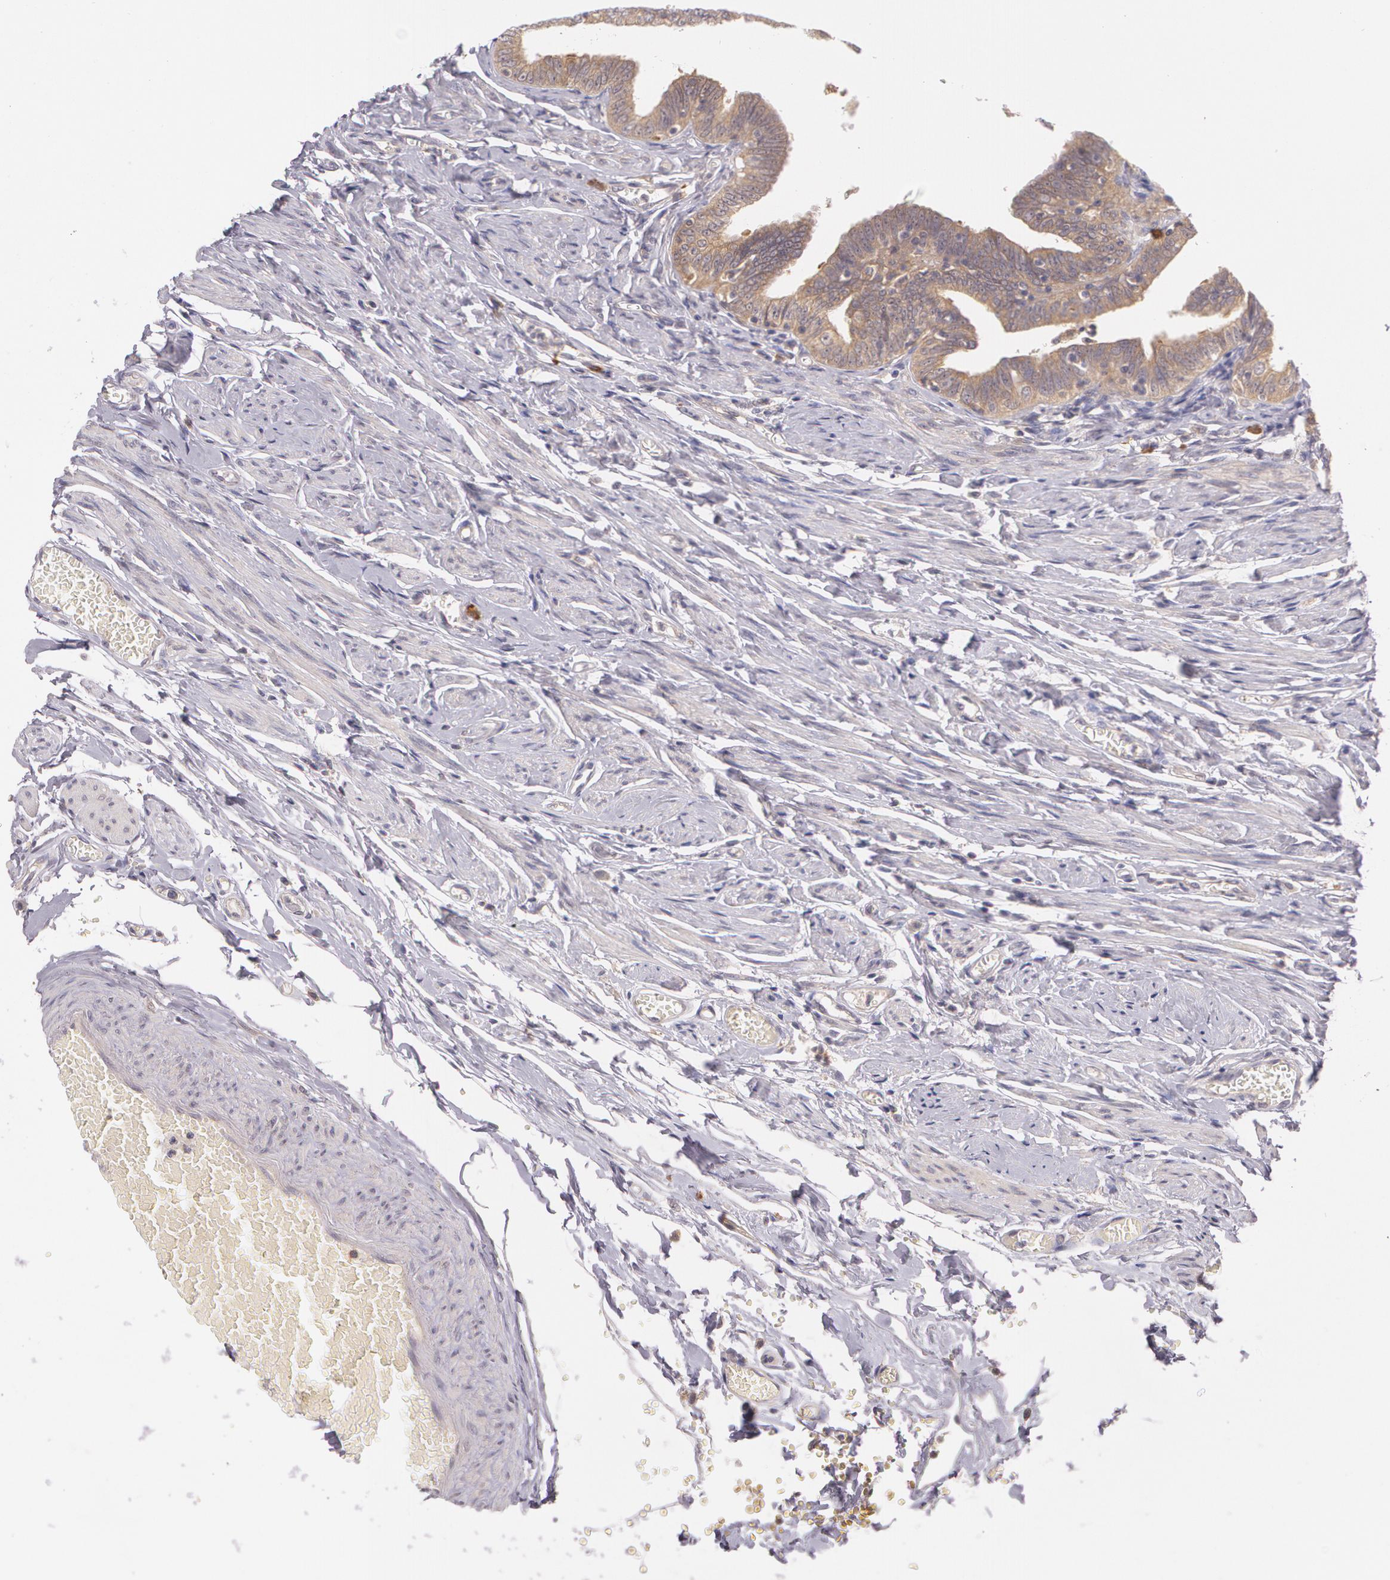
{"staining": {"intensity": "moderate", "quantity": ">75%", "location": "cytoplasmic/membranous"}, "tissue": "fallopian tube", "cell_type": "Glandular cells", "image_type": "normal", "snomed": [{"axis": "morphology", "description": "Normal tissue, NOS"}, {"axis": "topography", "description": "Fallopian tube"}, {"axis": "topography", "description": "Ovary"}], "caption": "Immunohistochemistry of benign human fallopian tube demonstrates medium levels of moderate cytoplasmic/membranous expression in about >75% of glandular cells.", "gene": "CCL17", "patient": {"sex": "female", "age": 69}}